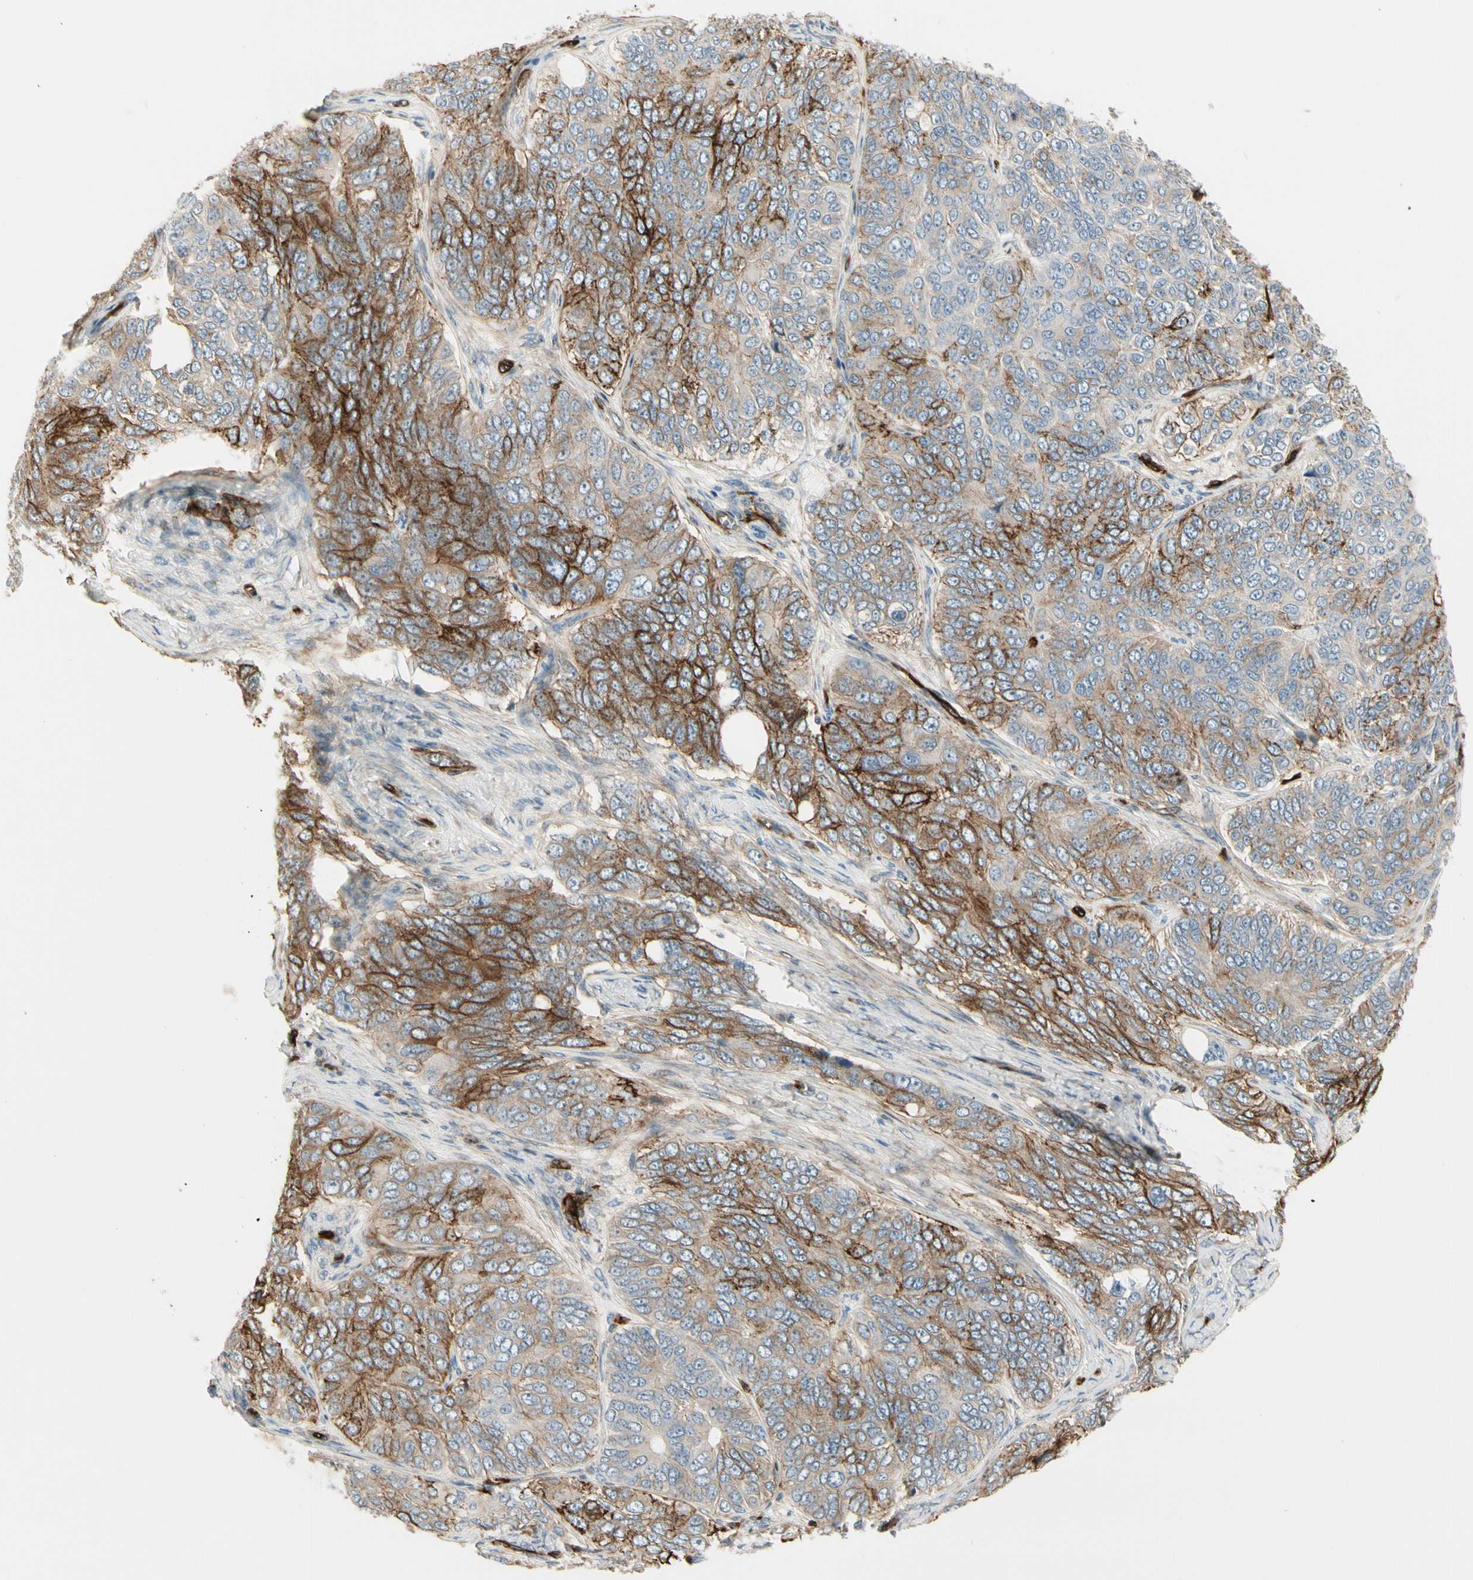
{"staining": {"intensity": "strong", "quantity": "<25%", "location": "cytoplasmic/membranous"}, "tissue": "ovarian cancer", "cell_type": "Tumor cells", "image_type": "cancer", "snomed": [{"axis": "morphology", "description": "Carcinoma, endometroid"}, {"axis": "topography", "description": "Ovary"}], "caption": "DAB (3,3'-diaminobenzidine) immunohistochemical staining of human ovarian endometroid carcinoma demonstrates strong cytoplasmic/membranous protein expression in approximately <25% of tumor cells.", "gene": "MCAM", "patient": {"sex": "female", "age": 51}}